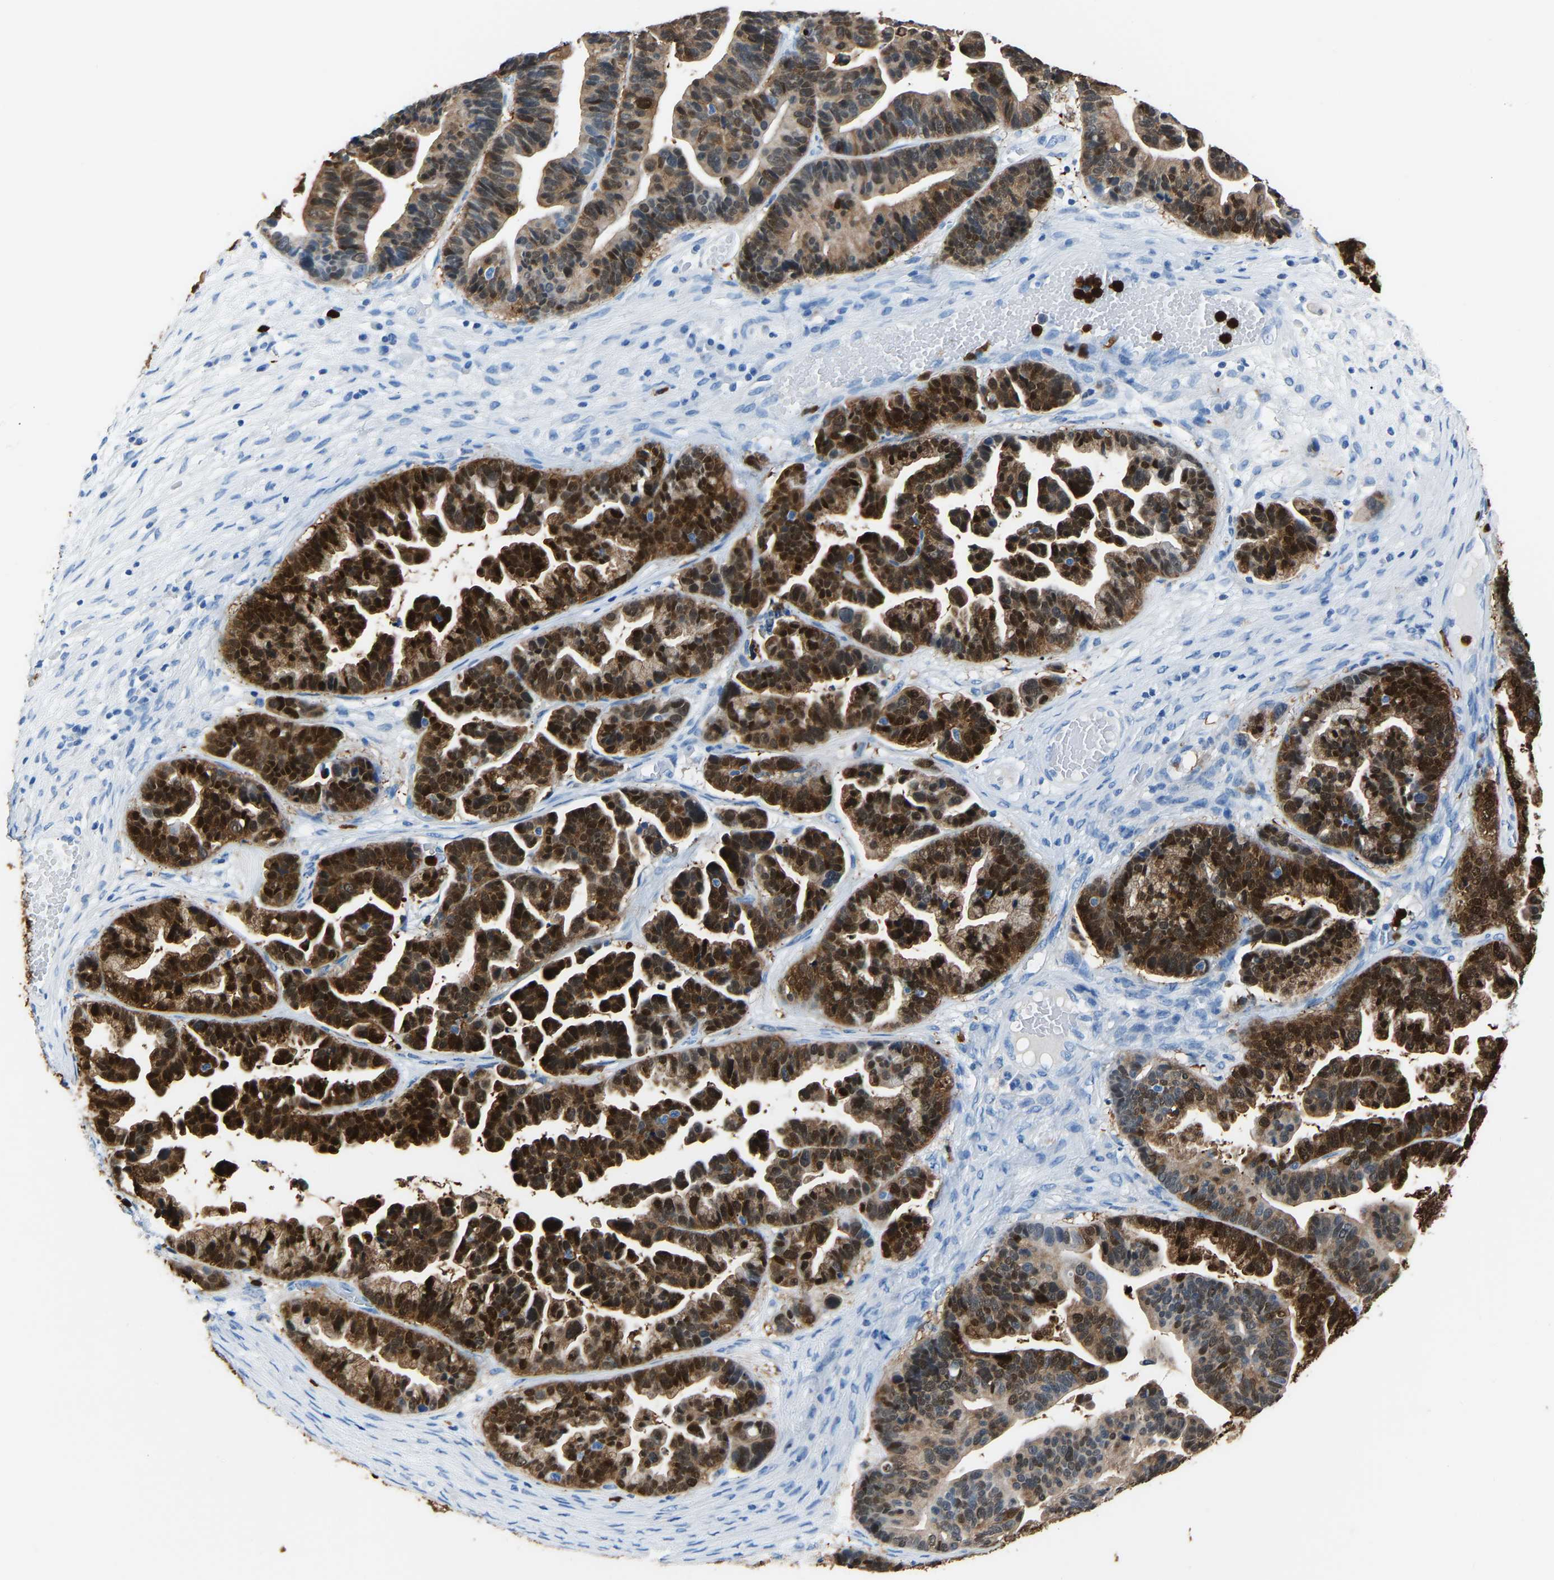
{"staining": {"intensity": "strong", "quantity": ">75%", "location": "cytoplasmic/membranous,nuclear"}, "tissue": "ovarian cancer", "cell_type": "Tumor cells", "image_type": "cancer", "snomed": [{"axis": "morphology", "description": "Cystadenocarcinoma, serous, NOS"}, {"axis": "topography", "description": "Ovary"}], "caption": "This is an image of immunohistochemistry (IHC) staining of ovarian cancer, which shows strong expression in the cytoplasmic/membranous and nuclear of tumor cells.", "gene": "S100P", "patient": {"sex": "female", "age": 56}}